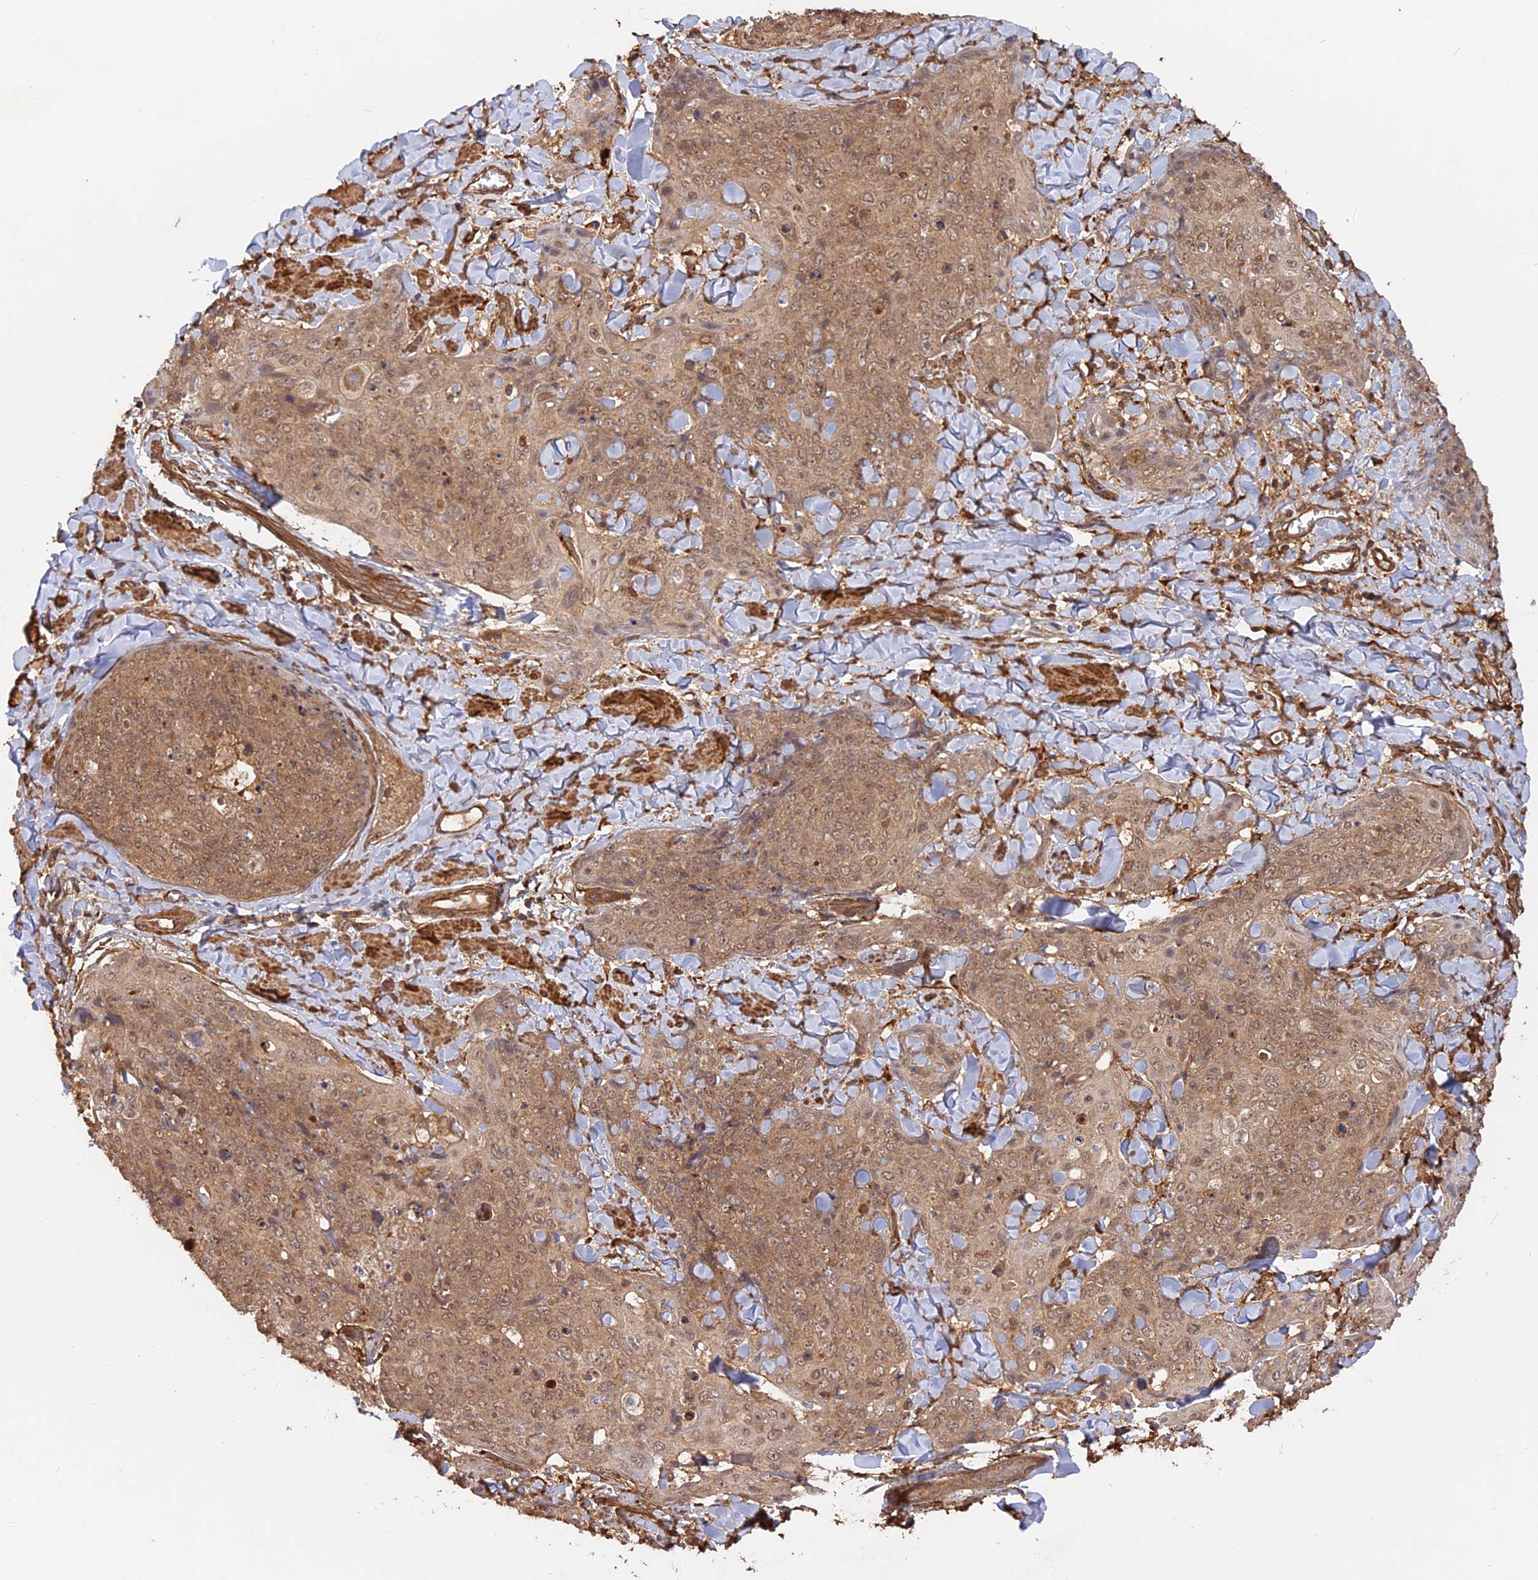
{"staining": {"intensity": "weak", "quantity": ">75%", "location": "cytoplasmic/membranous,nuclear"}, "tissue": "skin cancer", "cell_type": "Tumor cells", "image_type": "cancer", "snomed": [{"axis": "morphology", "description": "Squamous cell carcinoma, NOS"}, {"axis": "topography", "description": "Skin"}, {"axis": "topography", "description": "Vulva"}], "caption": "Immunohistochemical staining of squamous cell carcinoma (skin) demonstrates low levels of weak cytoplasmic/membranous and nuclear expression in about >75% of tumor cells.", "gene": "CCDC174", "patient": {"sex": "female", "age": 85}}